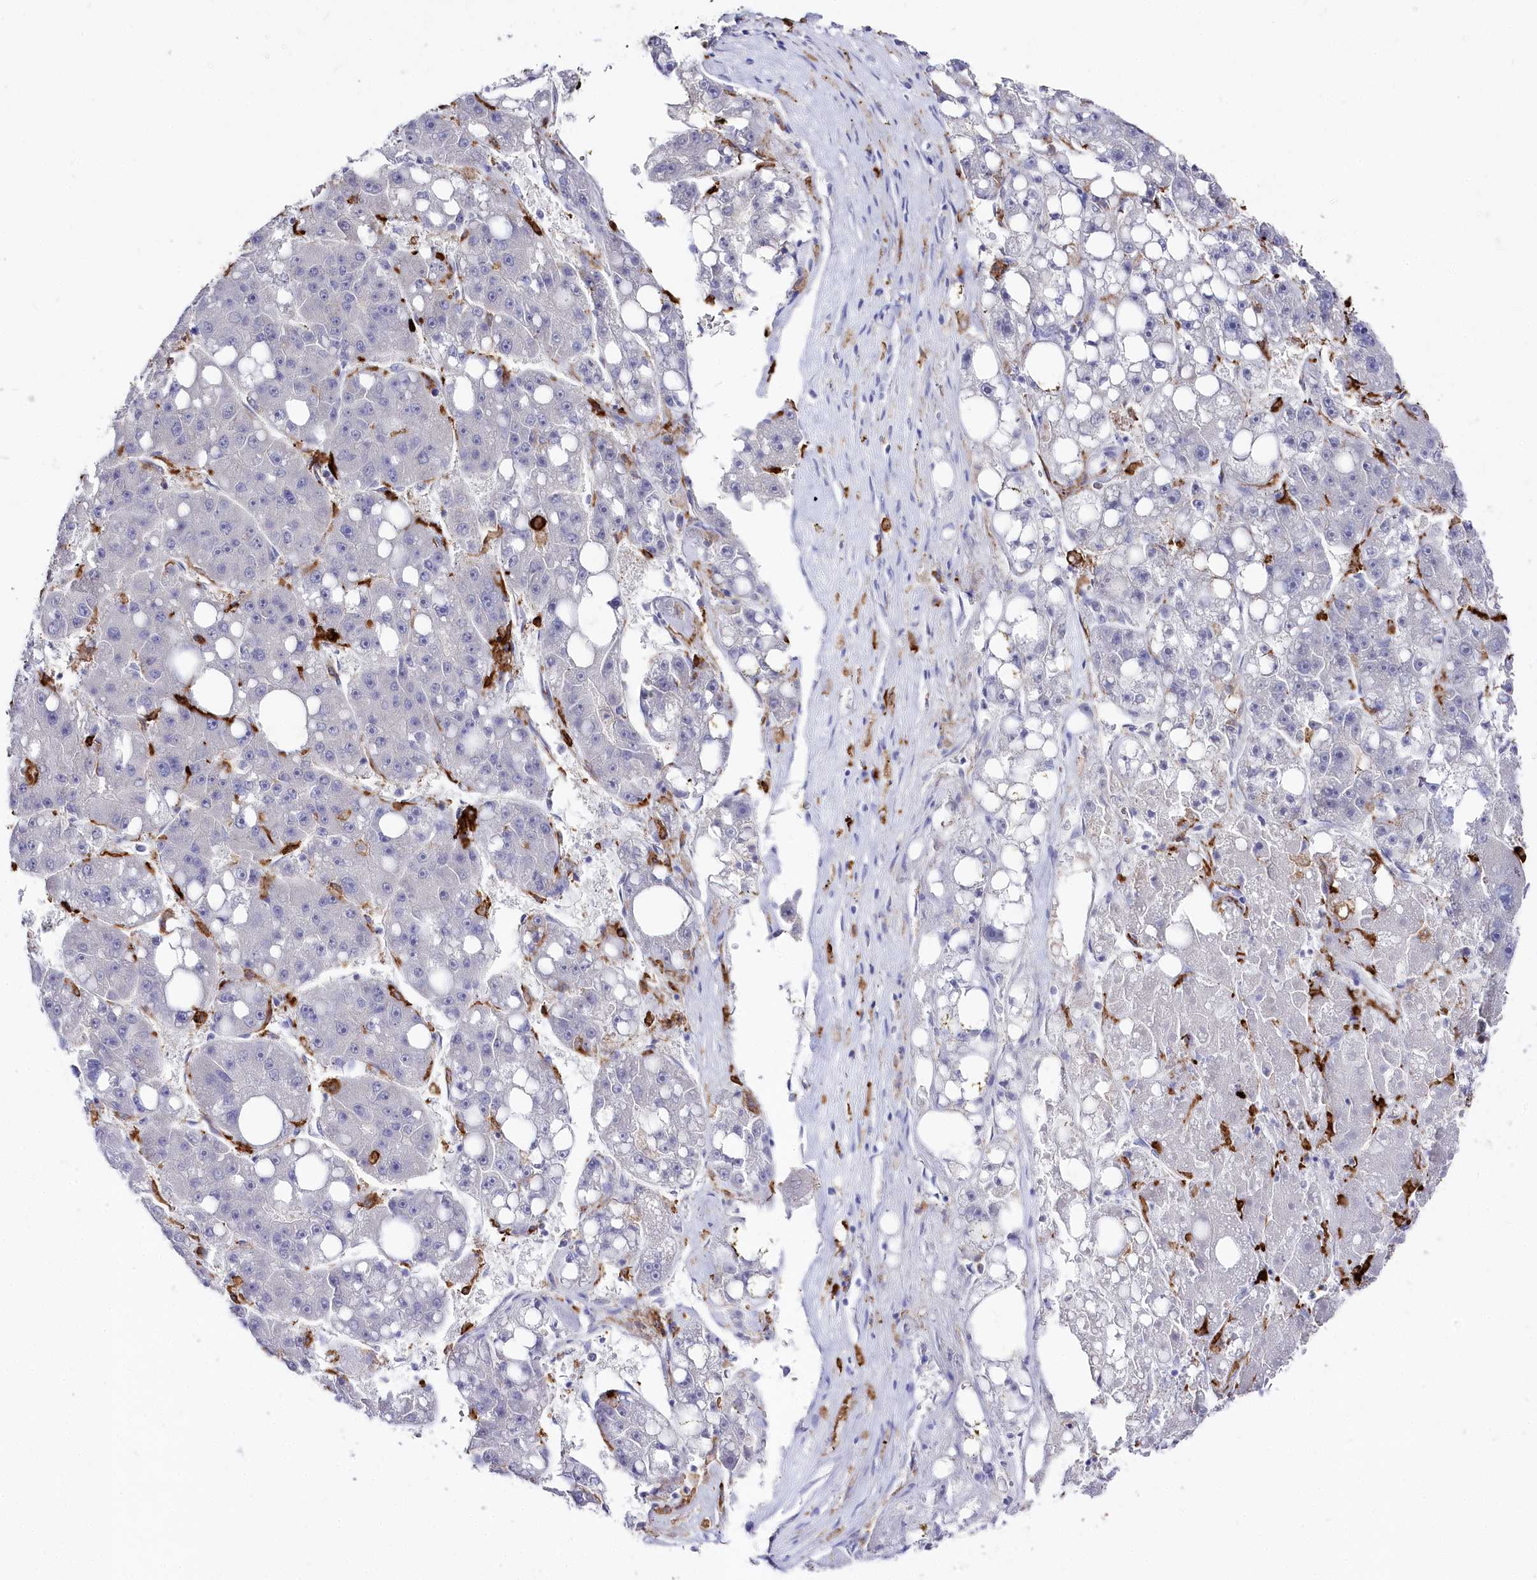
{"staining": {"intensity": "negative", "quantity": "none", "location": "none"}, "tissue": "liver cancer", "cell_type": "Tumor cells", "image_type": "cancer", "snomed": [{"axis": "morphology", "description": "Carcinoma, Hepatocellular, NOS"}, {"axis": "topography", "description": "Liver"}], "caption": "DAB (3,3'-diaminobenzidine) immunohistochemical staining of human liver cancer shows no significant positivity in tumor cells.", "gene": "CLEC4M", "patient": {"sex": "female", "age": 61}}